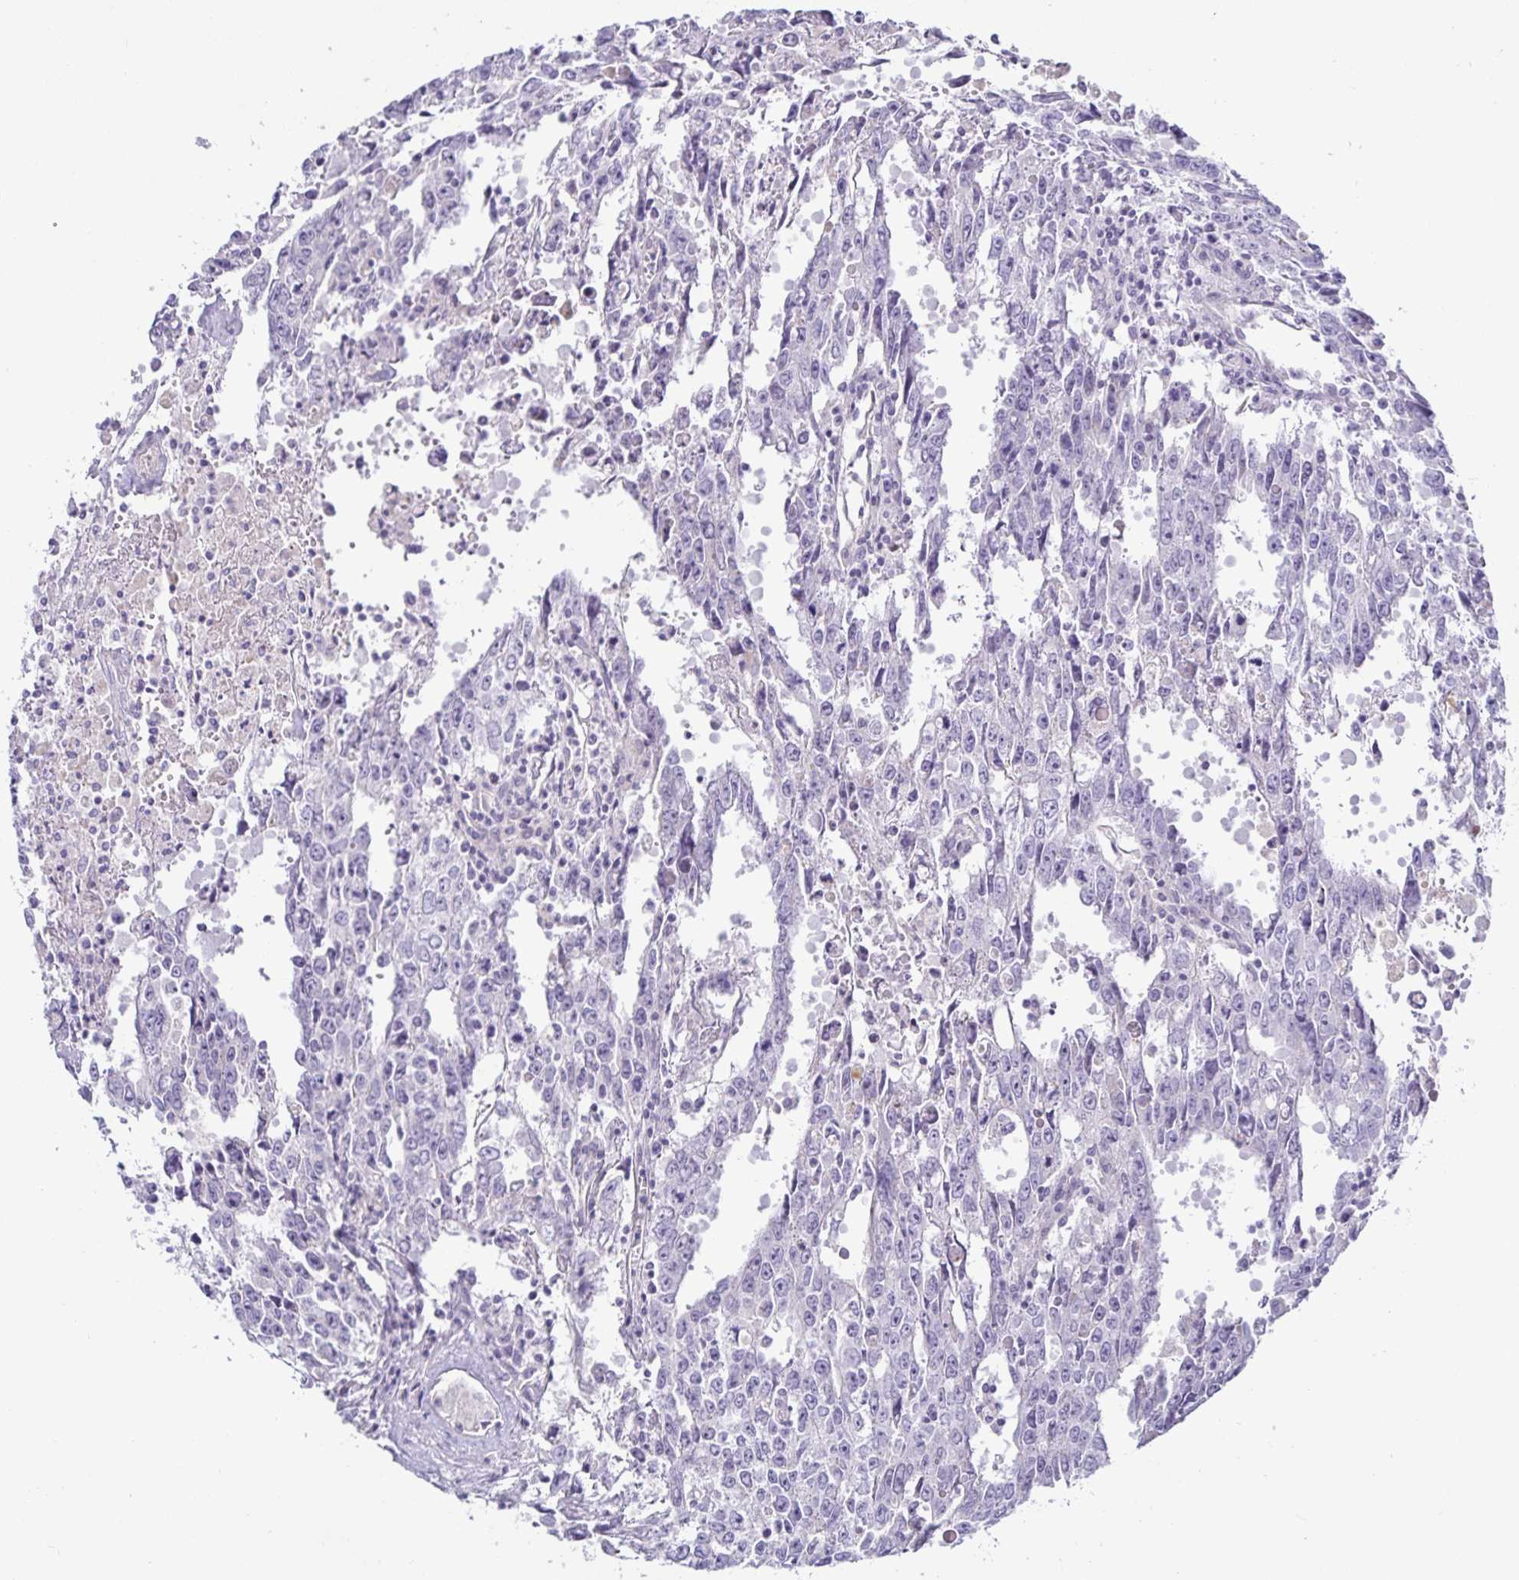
{"staining": {"intensity": "negative", "quantity": "none", "location": "none"}, "tissue": "testis cancer", "cell_type": "Tumor cells", "image_type": "cancer", "snomed": [{"axis": "morphology", "description": "Carcinoma, Embryonal, NOS"}, {"axis": "topography", "description": "Testis"}], "caption": "DAB immunohistochemical staining of testis cancer (embryonal carcinoma) demonstrates no significant staining in tumor cells.", "gene": "SPAG4", "patient": {"sex": "male", "age": 22}}